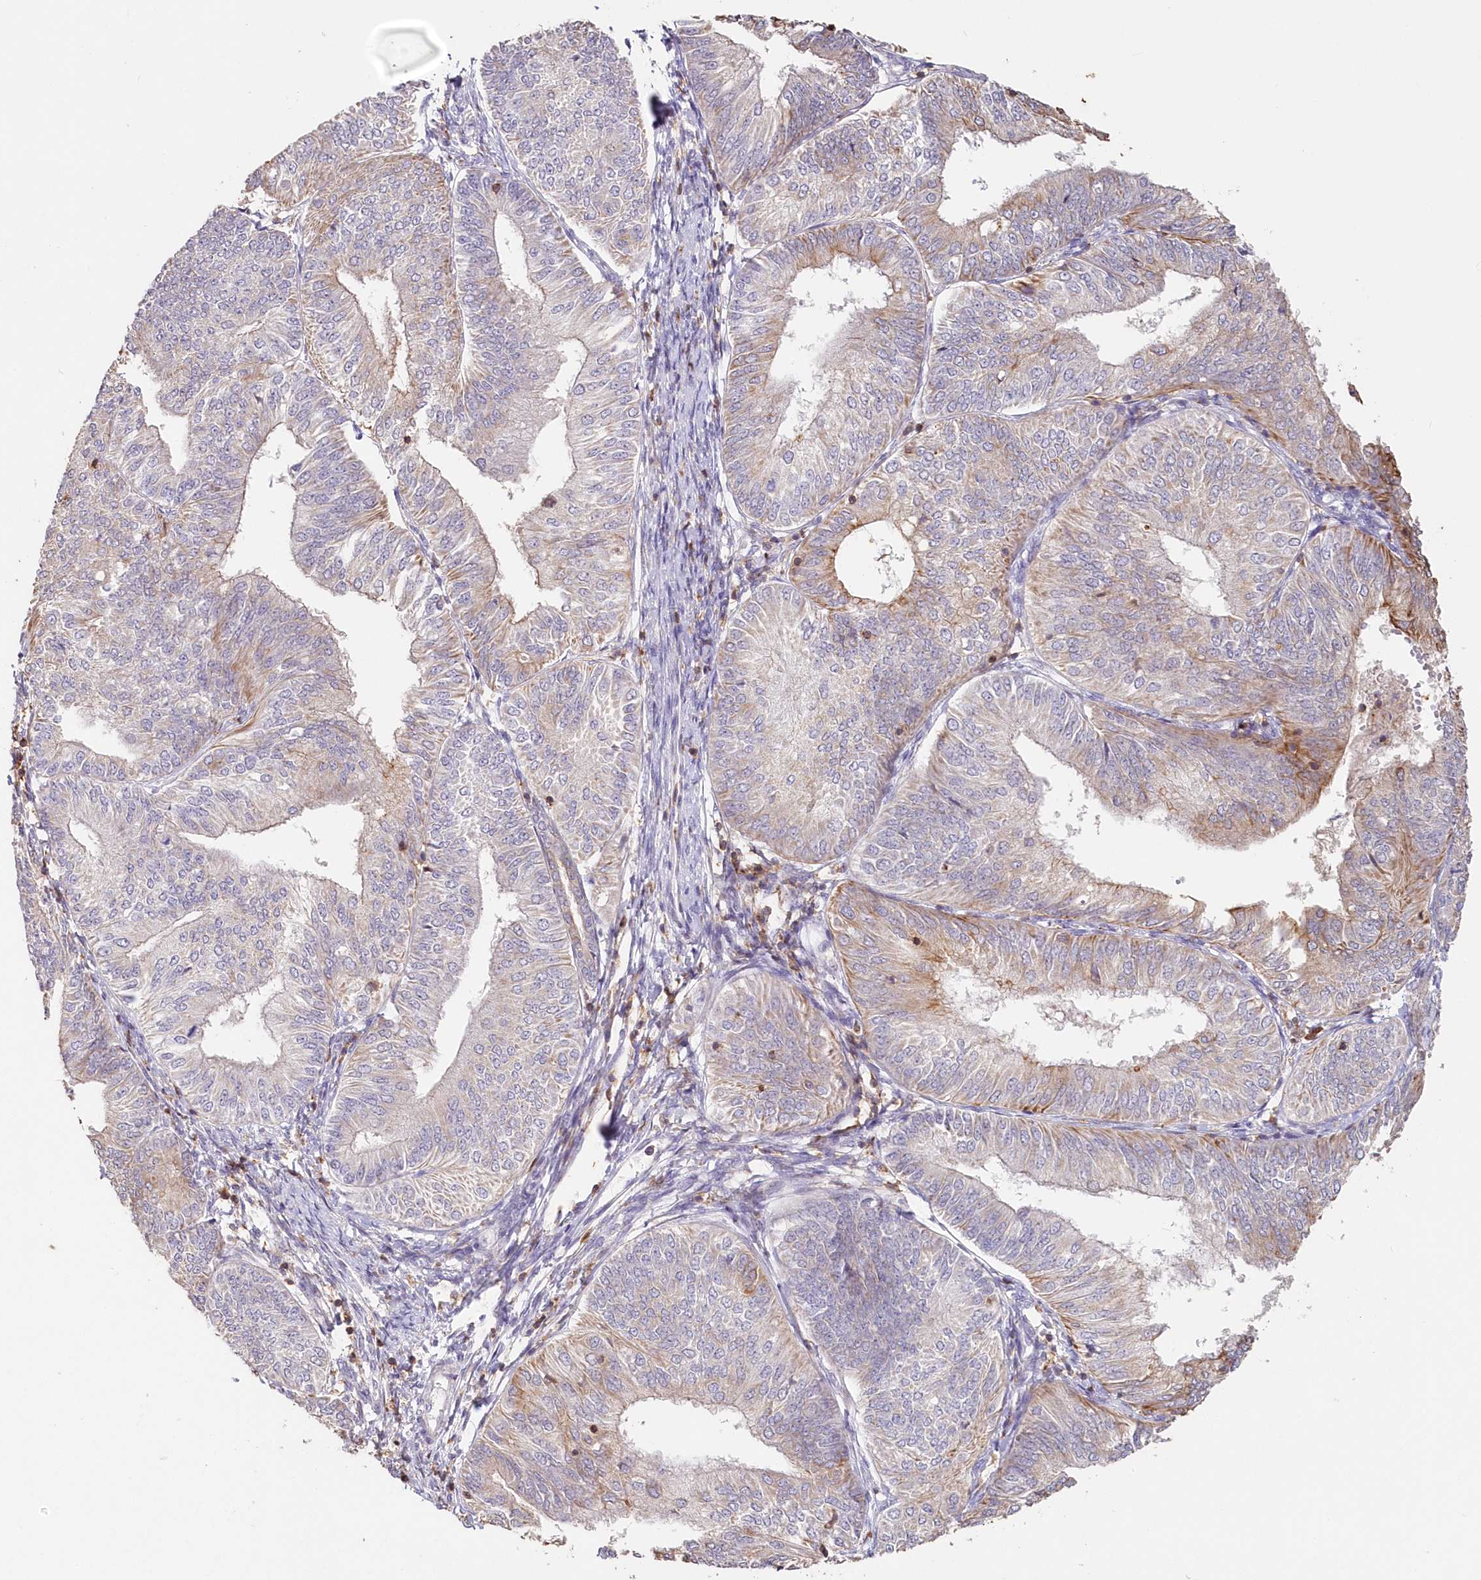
{"staining": {"intensity": "moderate", "quantity": "<25%", "location": "cytoplasmic/membranous"}, "tissue": "endometrial cancer", "cell_type": "Tumor cells", "image_type": "cancer", "snomed": [{"axis": "morphology", "description": "Adenocarcinoma, NOS"}, {"axis": "topography", "description": "Endometrium"}], "caption": "Endometrial adenocarcinoma stained with immunohistochemistry (IHC) reveals moderate cytoplasmic/membranous expression in about <25% of tumor cells.", "gene": "SNED1", "patient": {"sex": "female", "age": 58}}